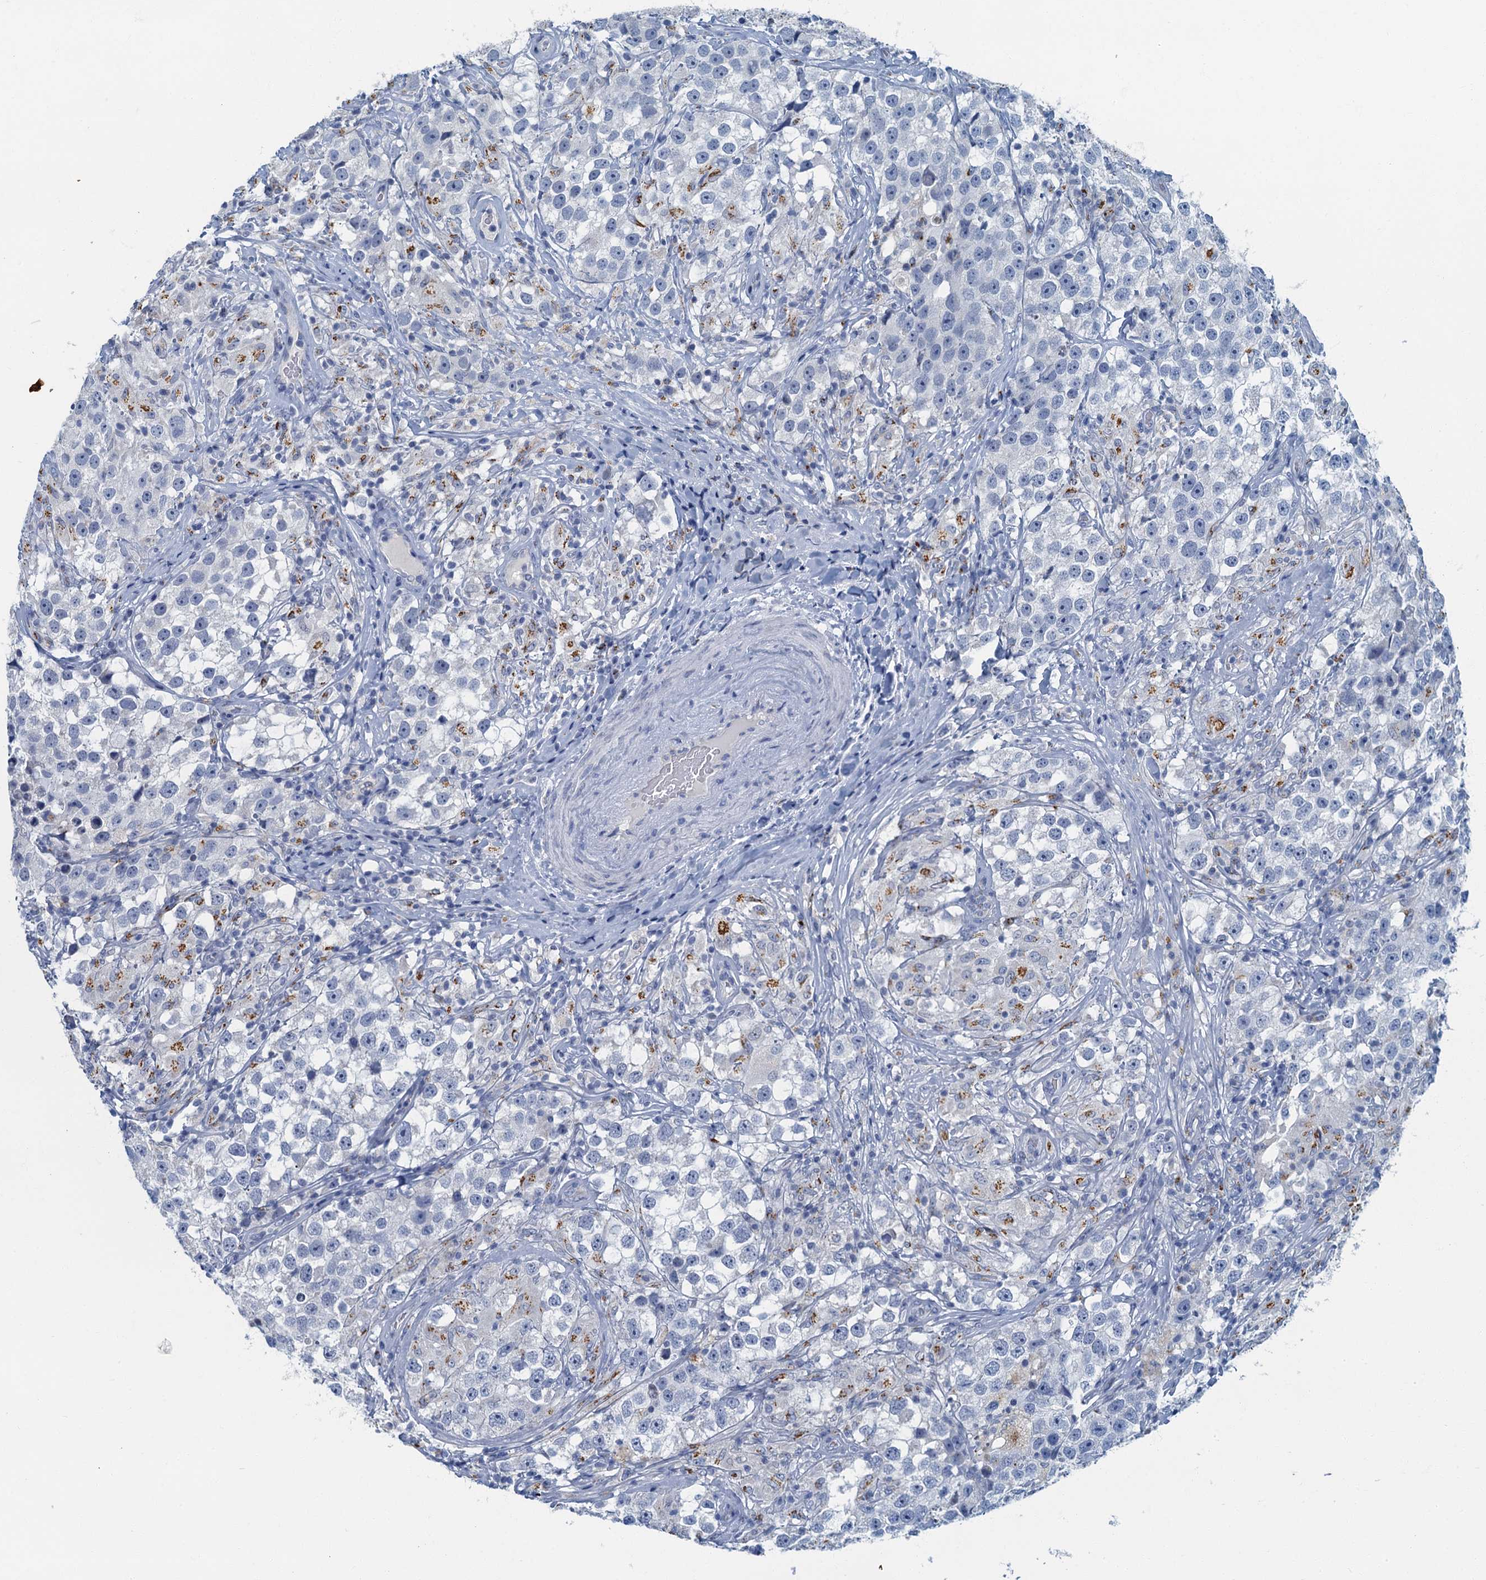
{"staining": {"intensity": "moderate", "quantity": "<25%", "location": "cytoplasmic/membranous"}, "tissue": "testis cancer", "cell_type": "Tumor cells", "image_type": "cancer", "snomed": [{"axis": "morphology", "description": "Seminoma, NOS"}, {"axis": "topography", "description": "Testis"}], "caption": "An IHC photomicrograph of neoplastic tissue is shown. Protein staining in brown shows moderate cytoplasmic/membranous positivity in seminoma (testis) within tumor cells. (DAB (3,3'-diaminobenzidine) = brown stain, brightfield microscopy at high magnification).", "gene": "LYPD3", "patient": {"sex": "male", "age": 46}}